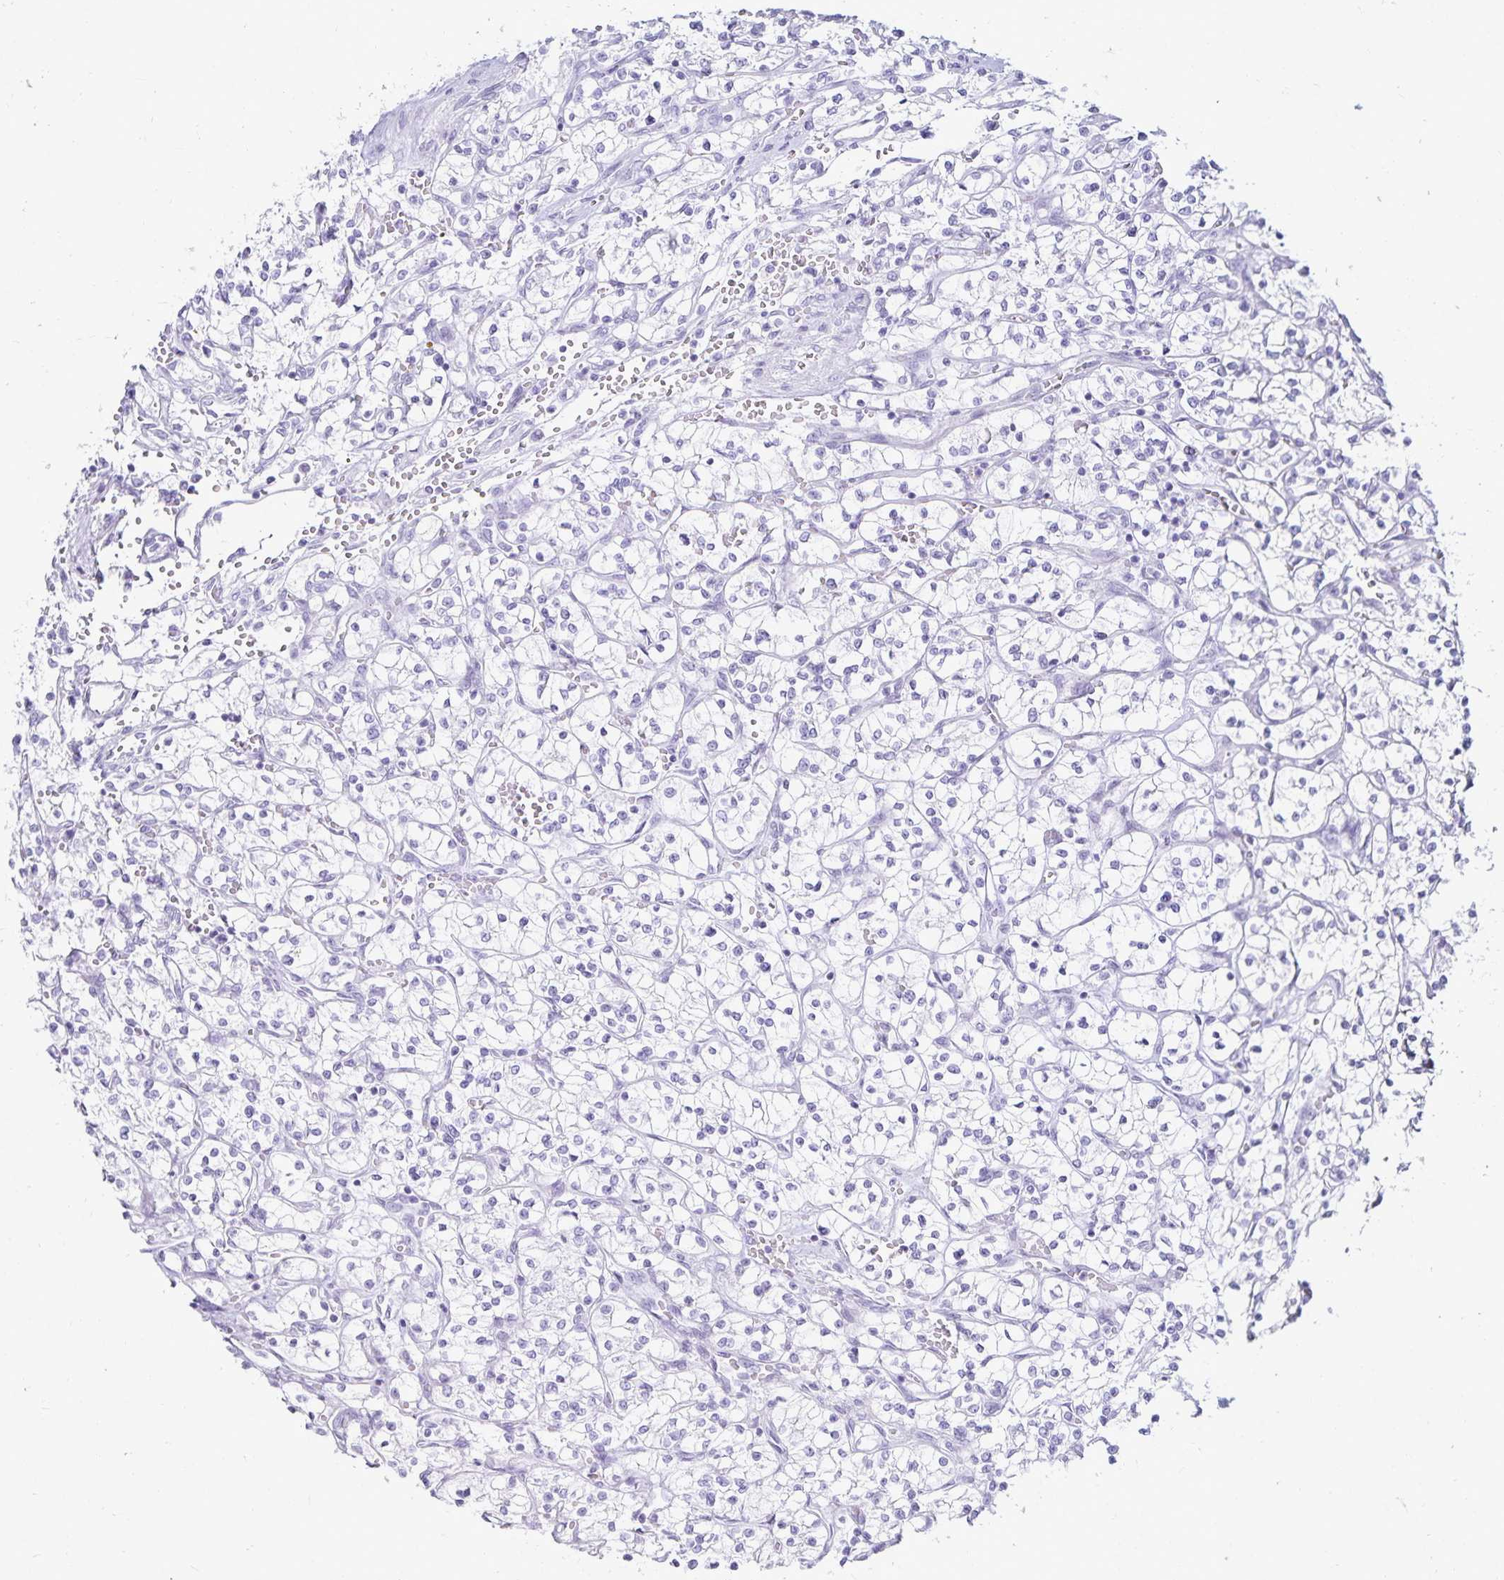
{"staining": {"intensity": "negative", "quantity": "none", "location": "none"}, "tissue": "renal cancer", "cell_type": "Tumor cells", "image_type": "cancer", "snomed": [{"axis": "morphology", "description": "Adenocarcinoma, NOS"}, {"axis": "topography", "description": "Kidney"}], "caption": "The immunohistochemistry histopathology image has no significant positivity in tumor cells of renal cancer (adenocarcinoma) tissue.", "gene": "GP2", "patient": {"sex": "female", "age": 64}}